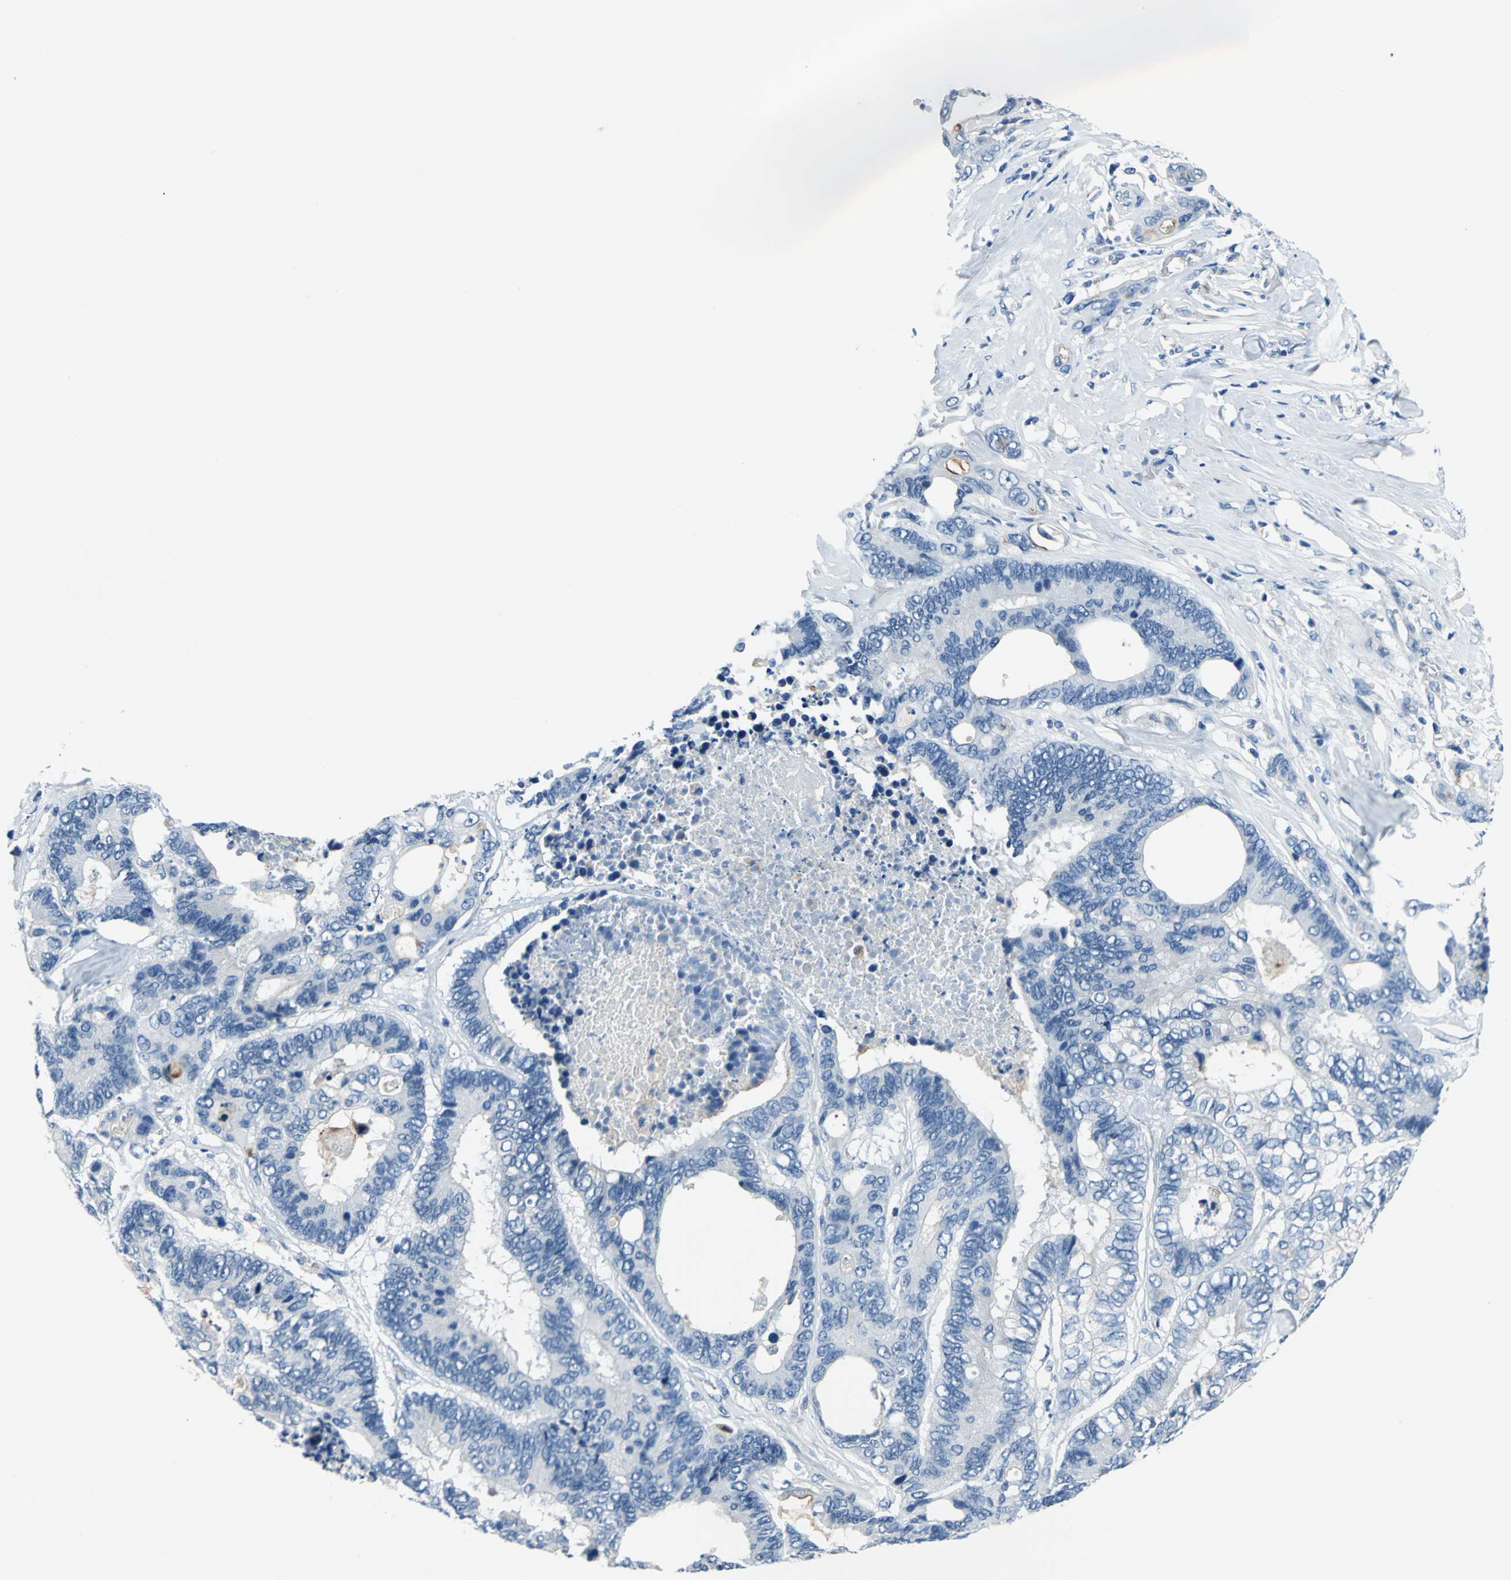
{"staining": {"intensity": "negative", "quantity": "none", "location": "none"}, "tissue": "colorectal cancer", "cell_type": "Tumor cells", "image_type": "cancer", "snomed": [{"axis": "morphology", "description": "Adenocarcinoma, NOS"}, {"axis": "topography", "description": "Rectum"}], "caption": "Tumor cells are negative for brown protein staining in colorectal cancer (adenocarcinoma).", "gene": "MUC4", "patient": {"sex": "male", "age": 55}}